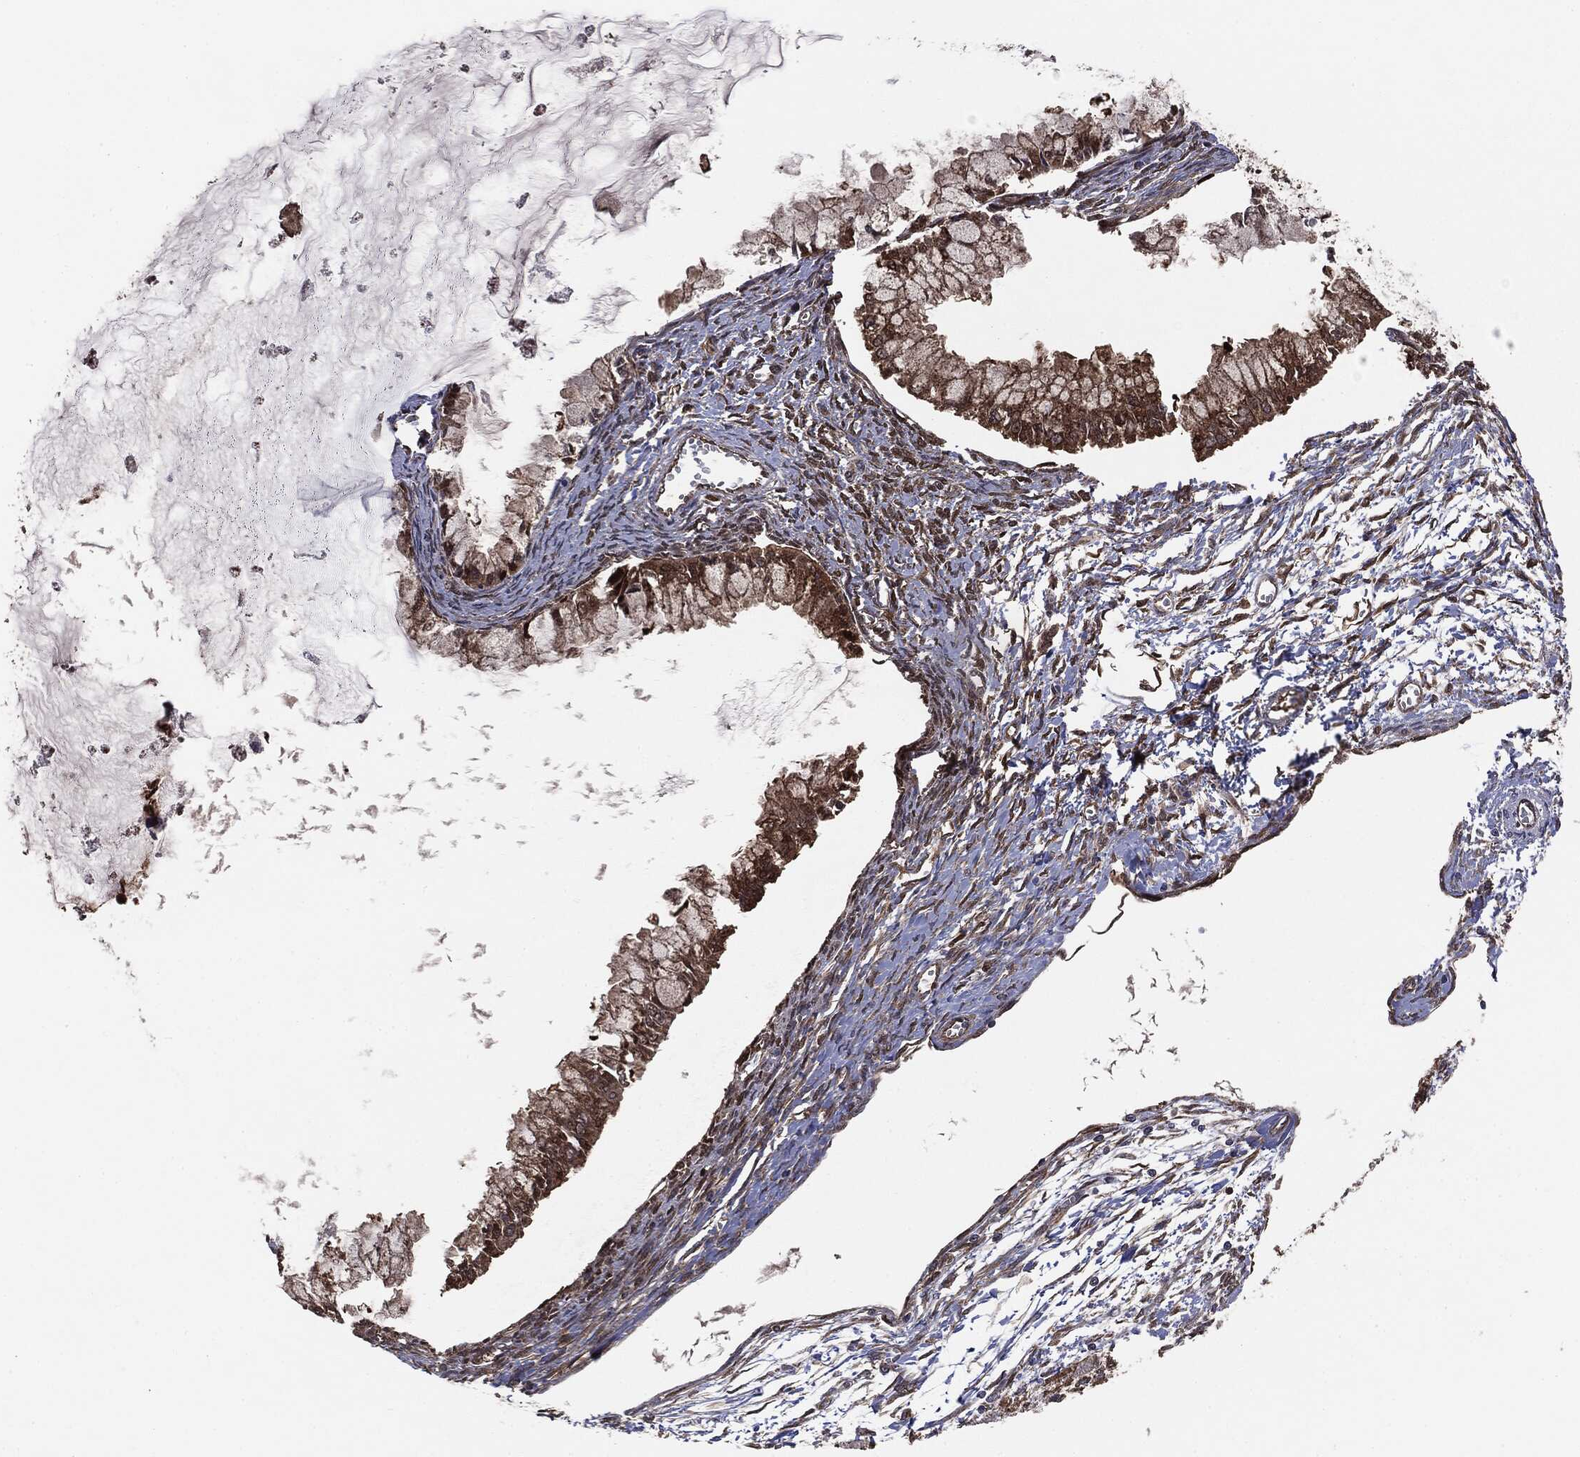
{"staining": {"intensity": "moderate", "quantity": ">75%", "location": "cytoplasmic/membranous"}, "tissue": "ovarian cancer", "cell_type": "Tumor cells", "image_type": "cancer", "snomed": [{"axis": "morphology", "description": "Cystadenocarcinoma, mucinous, NOS"}, {"axis": "topography", "description": "Ovary"}], "caption": "Immunohistochemical staining of human ovarian mucinous cystadenocarcinoma reveals medium levels of moderate cytoplasmic/membranous positivity in about >75% of tumor cells.", "gene": "NME1", "patient": {"sex": "female", "age": 34}}